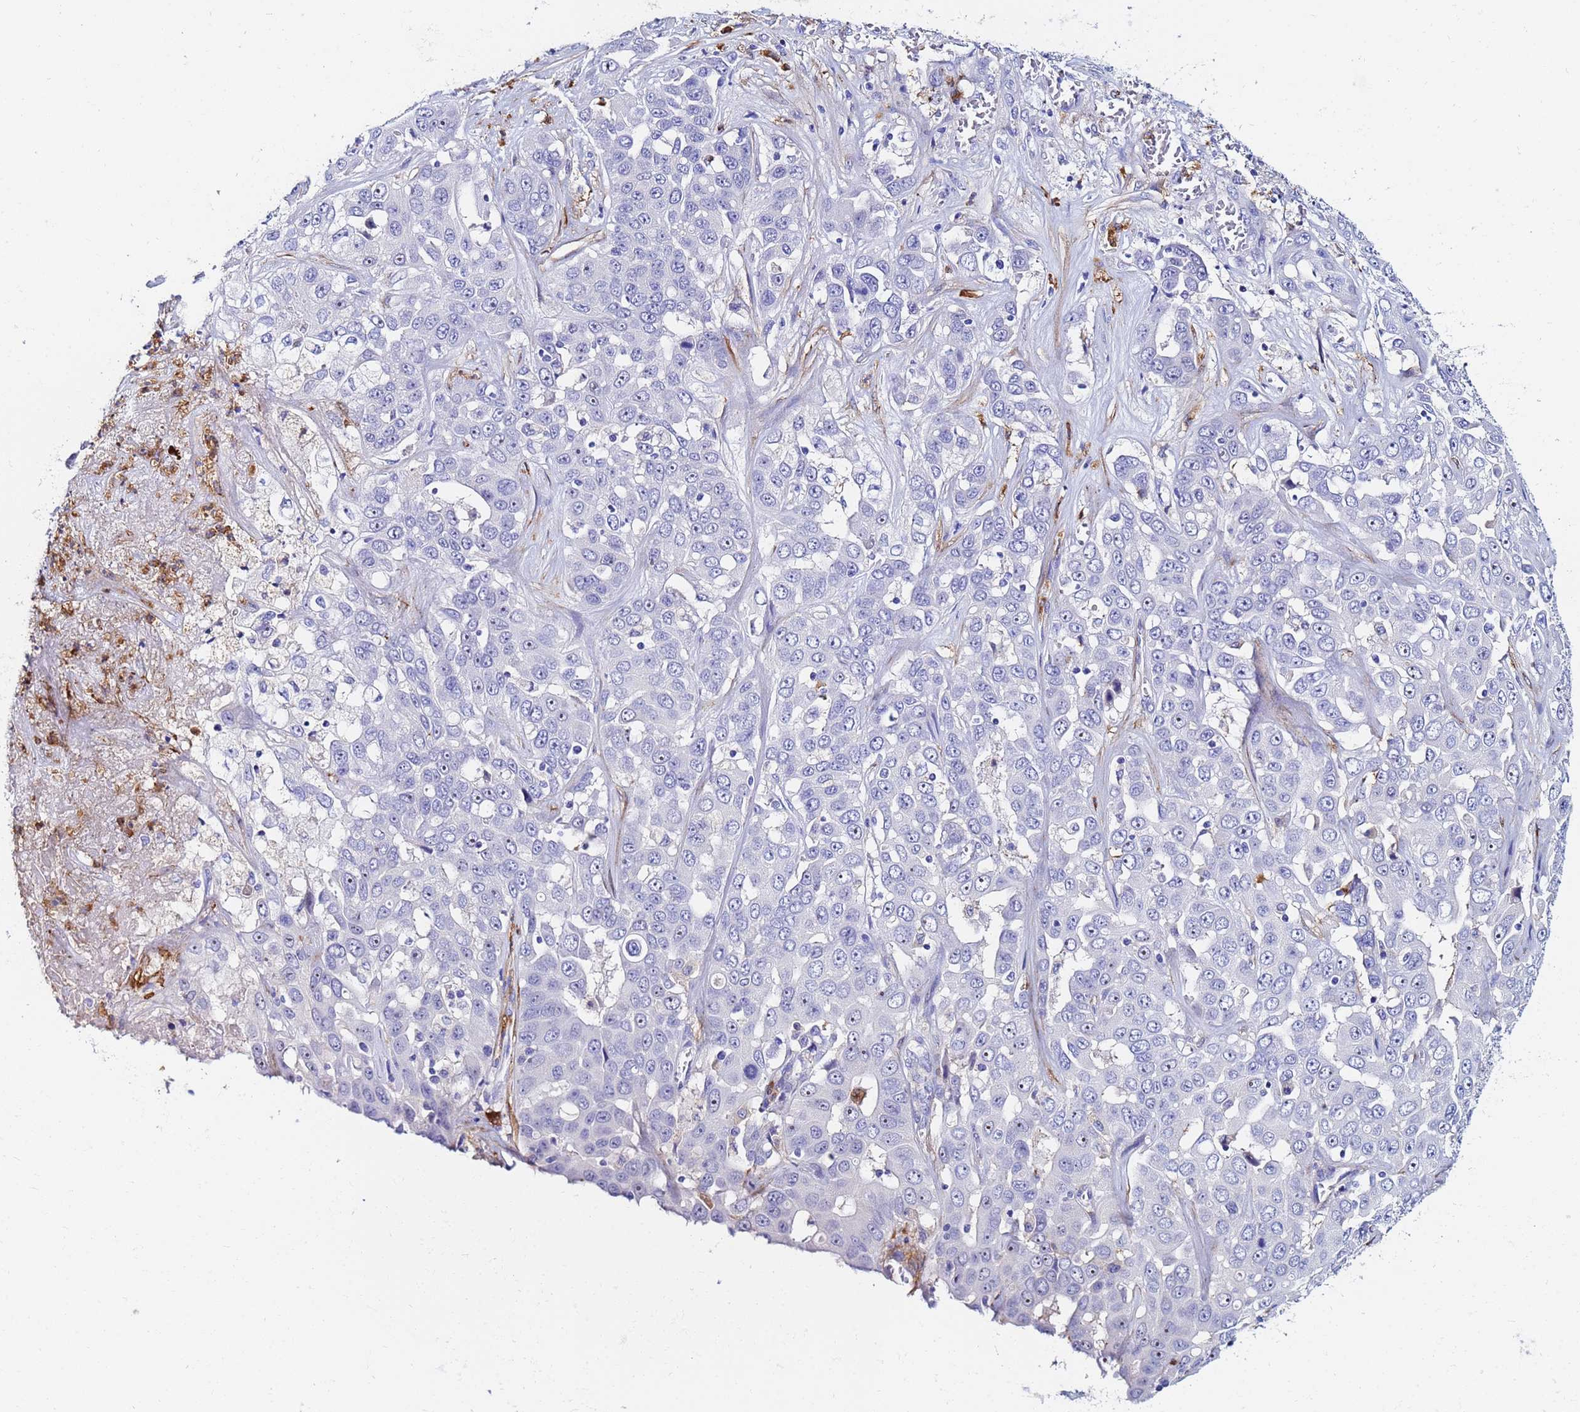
{"staining": {"intensity": "negative", "quantity": "none", "location": "none"}, "tissue": "liver cancer", "cell_type": "Tumor cells", "image_type": "cancer", "snomed": [{"axis": "morphology", "description": "Cholangiocarcinoma"}, {"axis": "topography", "description": "Liver"}], "caption": "Immunohistochemistry (IHC) of liver cancer (cholangiocarcinoma) shows no expression in tumor cells.", "gene": "BASP1", "patient": {"sex": "female", "age": 52}}